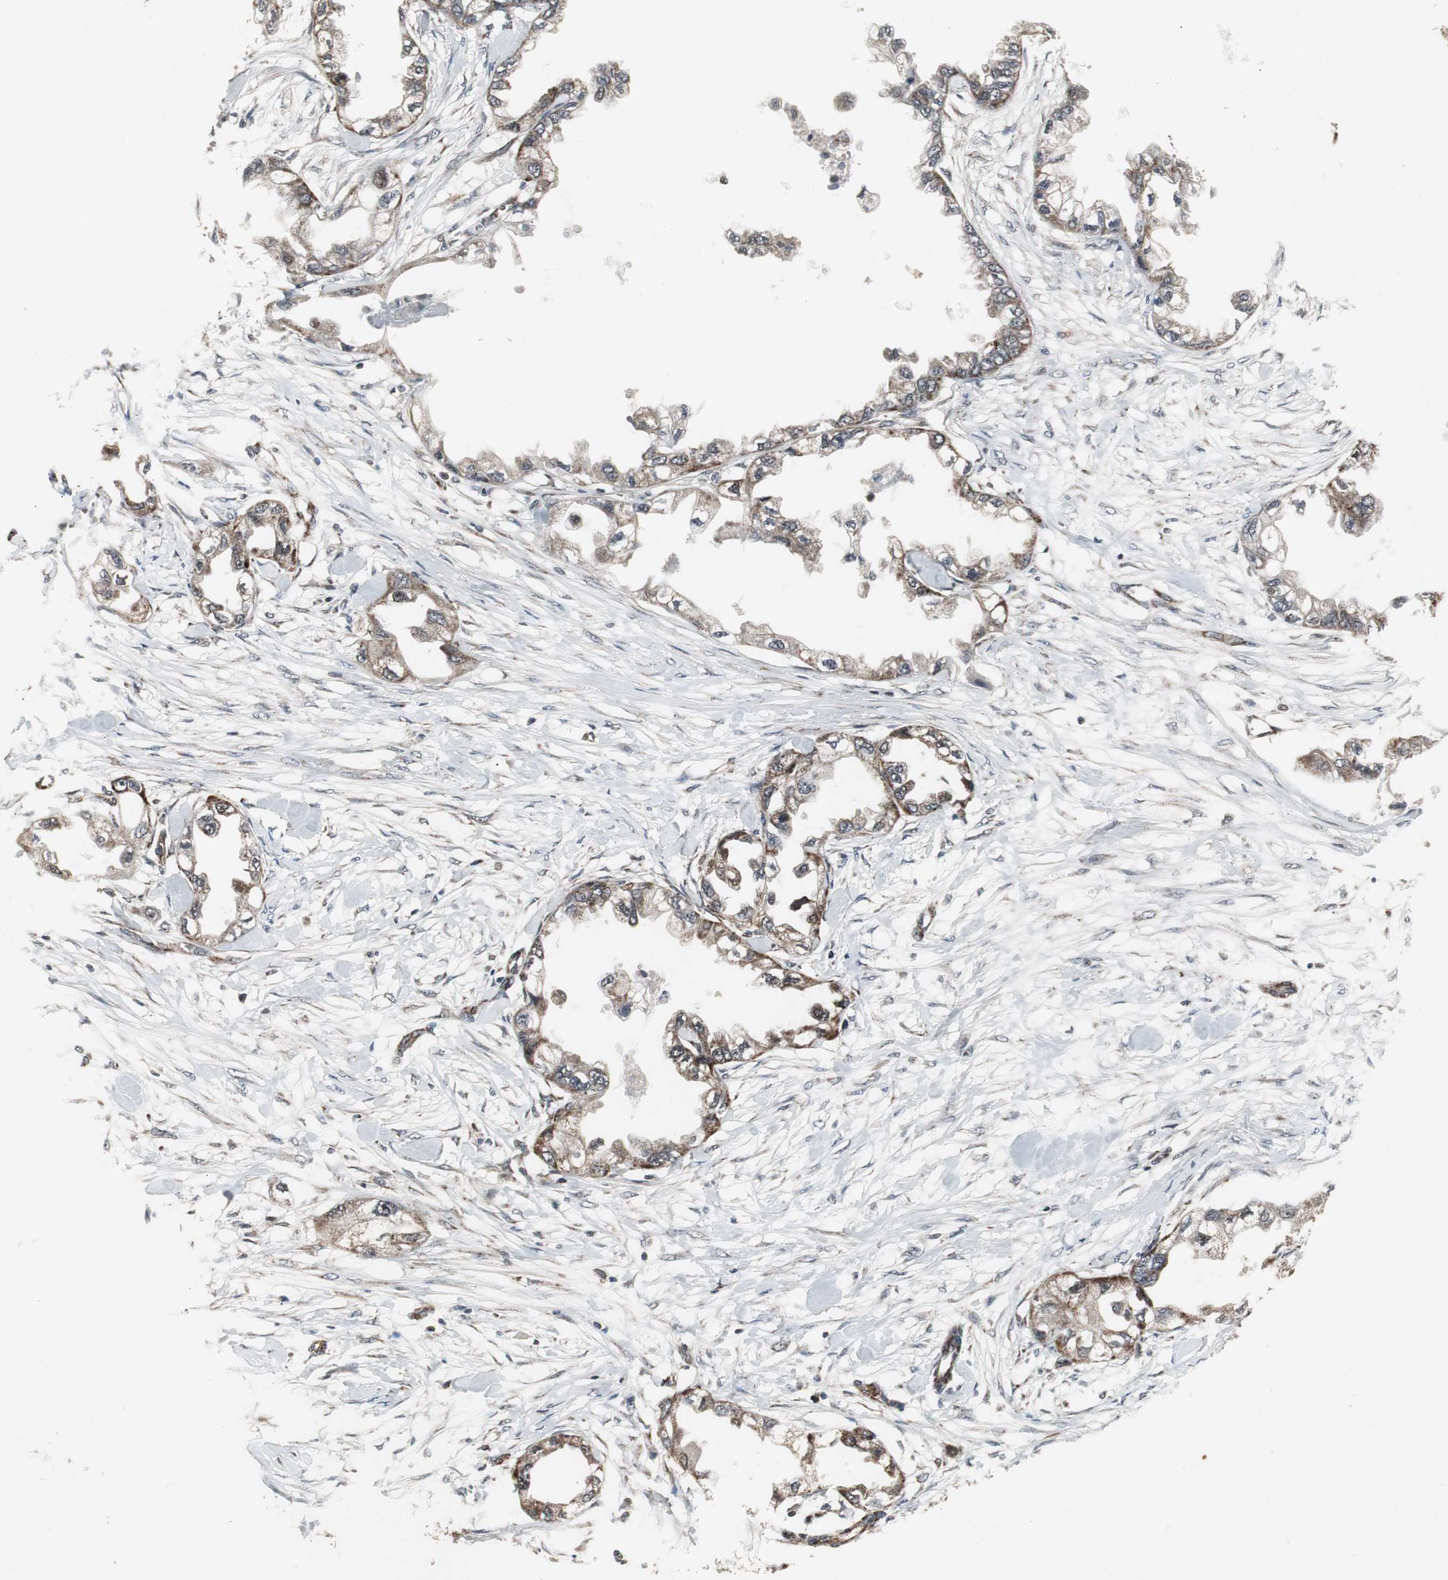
{"staining": {"intensity": "strong", "quantity": ">75%", "location": "cytoplasmic/membranous"}, "tissue": "endometrial cancer", "cell_type": "Tumor cells", "image_type": "cancer", "snomed": [{"axis": "morphology", "description": "Adenocarcinoma, NOS"}, {"axis": "topography", "description": "Endometrium"}], "caption": "The photomicrograph shows immunohistochemical staining of endometrial cancer (adenocarcinoma). There is strong cytoplasmic/membranous expression is present in approximately >75% of tumor cells.", "gene": "MRPL40", "patient": {"sex": "female", "age": 67}}